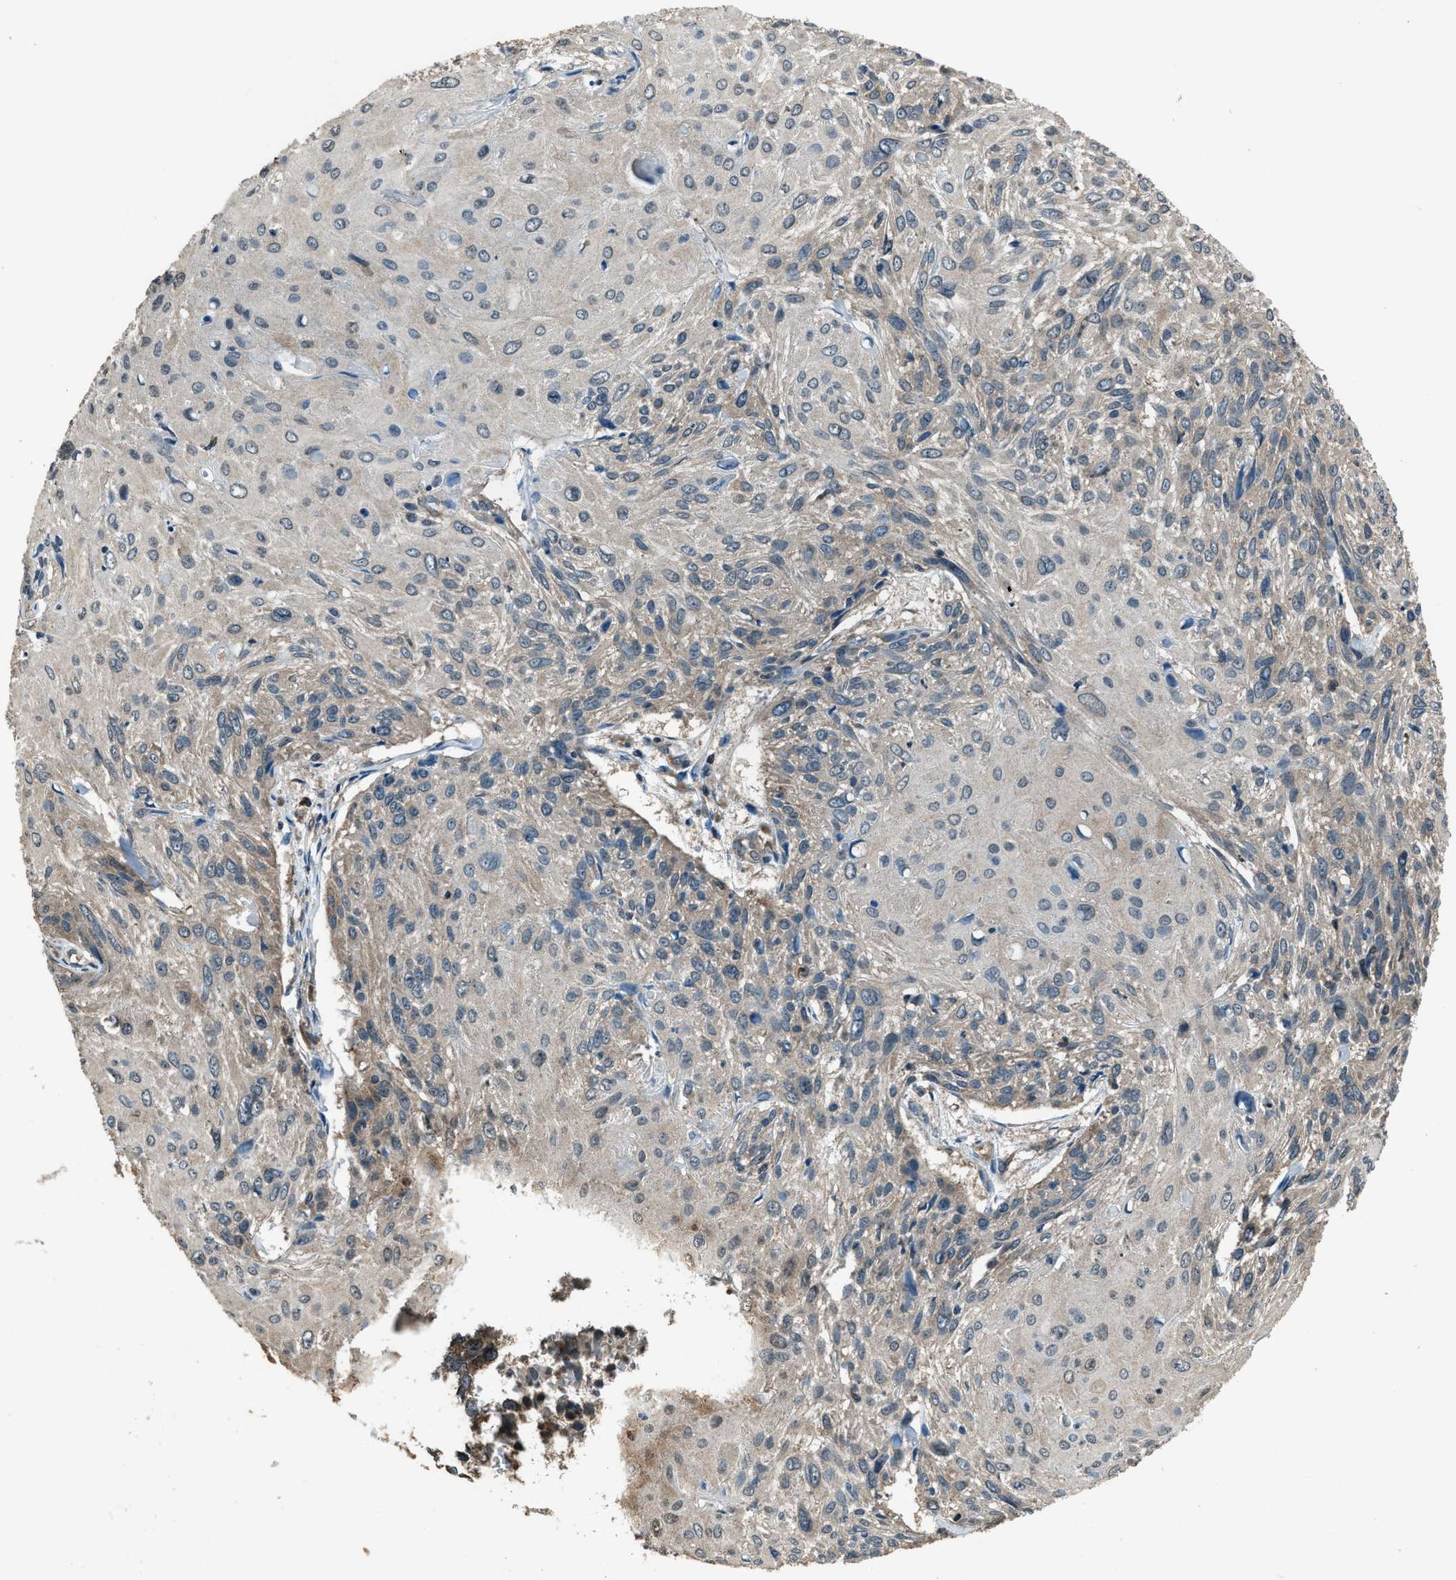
{"staining": {"intensity": "negative", "quantity": "none", "location": "none"}, "tissue": "cervical cancer", "cell_type": "Tumor cells", "image_type": "cancer", "snomed": [{"axis": "morphology", "description": "Squamous cell carcinoma, NOS"}, {"axis": "topography", "description": "Cervix"}], "caption": "Cervical cancer (squamous cell carcinoma) stained for a protein using immunohistochemistry (IHC) displays no positivity tumor cells.", "gene": "TRIM4", "patient": {"sex": "female", "age": 51}}